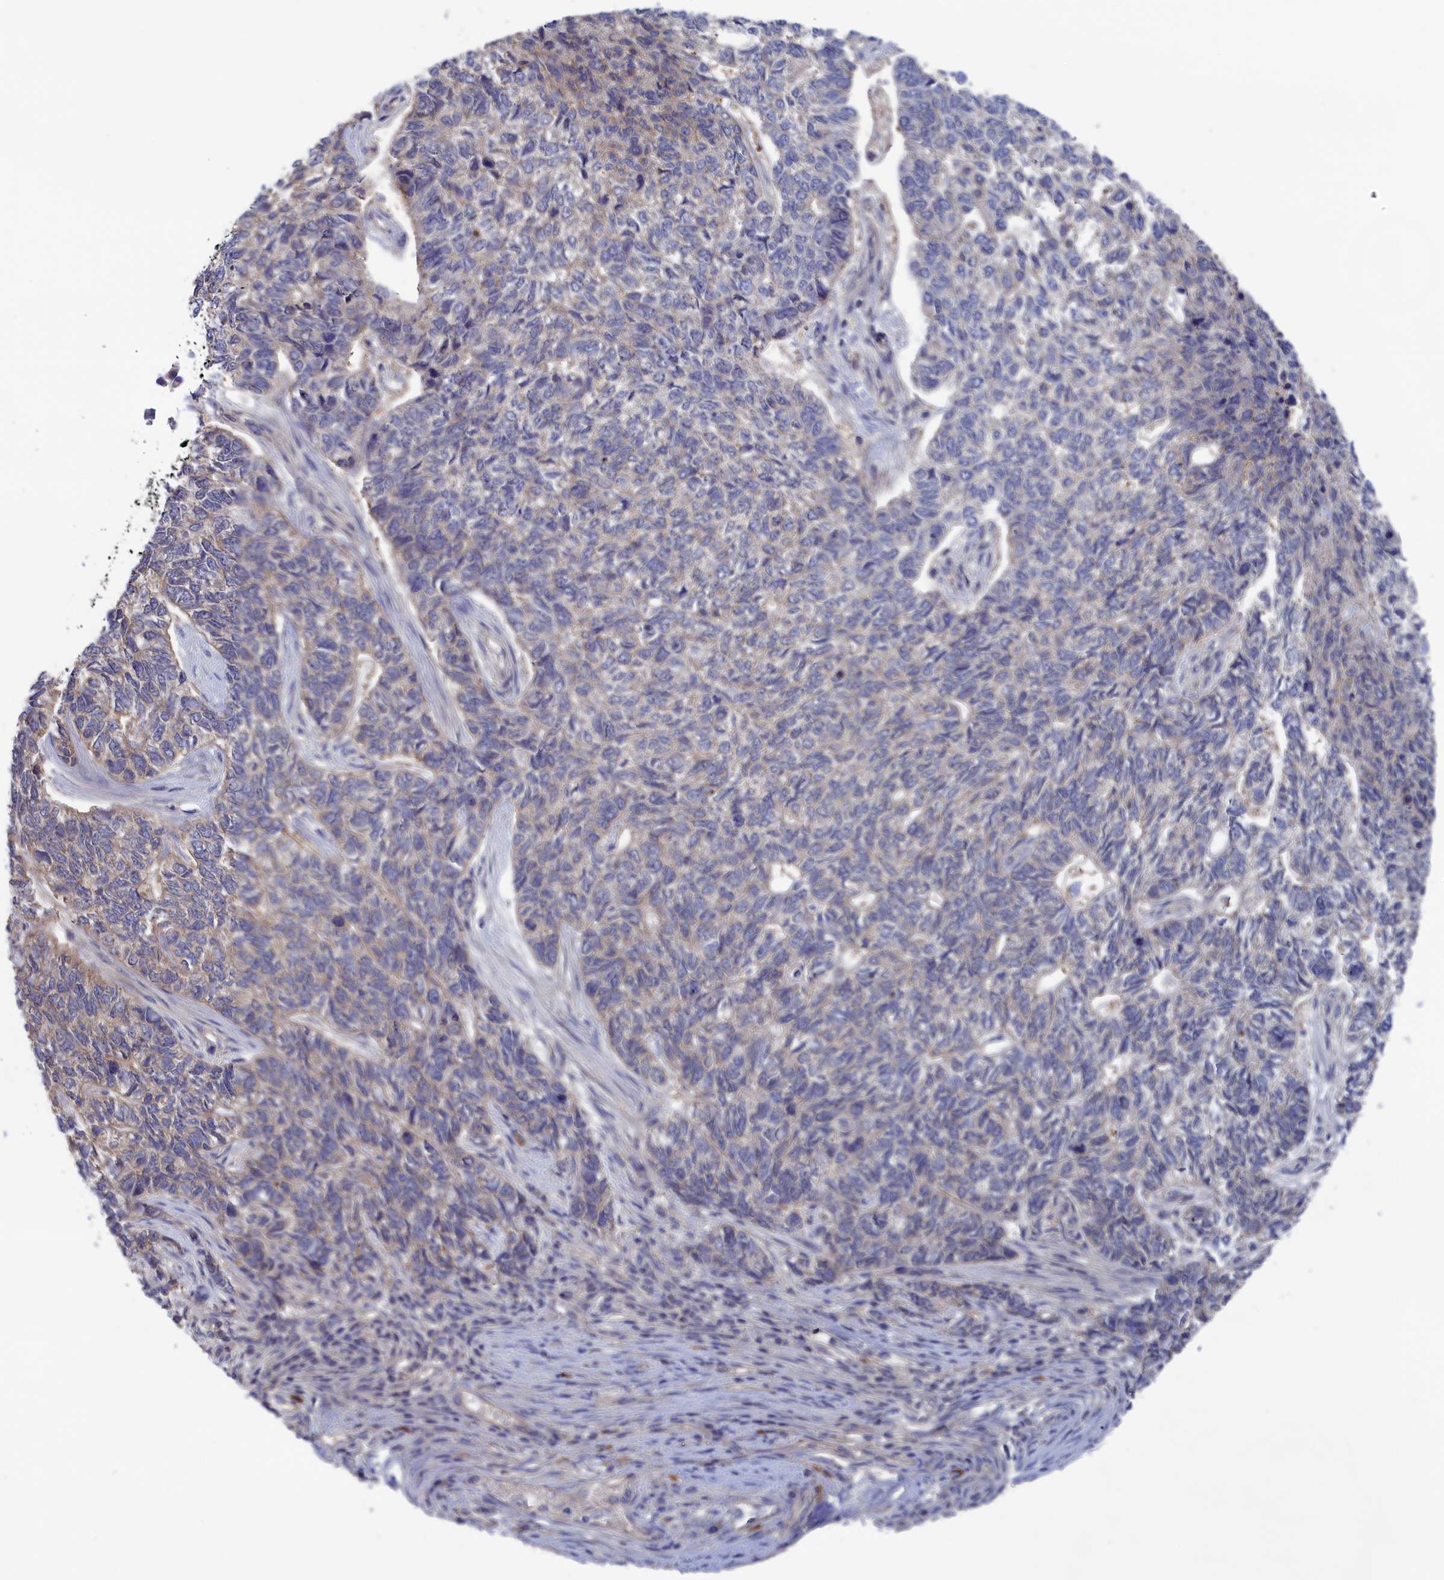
{"staining": {"intensity": "negative", "quantity": "none", "location": "none"}, "tissue": "skin cancer", "cell_type": "Tumor cells", "image_type": "cancer", "snomed": [{"axis": "morphology", "description": "Basal cell carcinoma"}, {"axis": "topography", "description": "Skin"}], "caption": "This micrograph is of skin basal cell carcinoma stained with IHC to label a protein in brown with the nuclei are counter-stained blue. There is no positivity in tumor cells.", "gene": "NUTF2", "patient": {"sex": "female", "age": 65}}